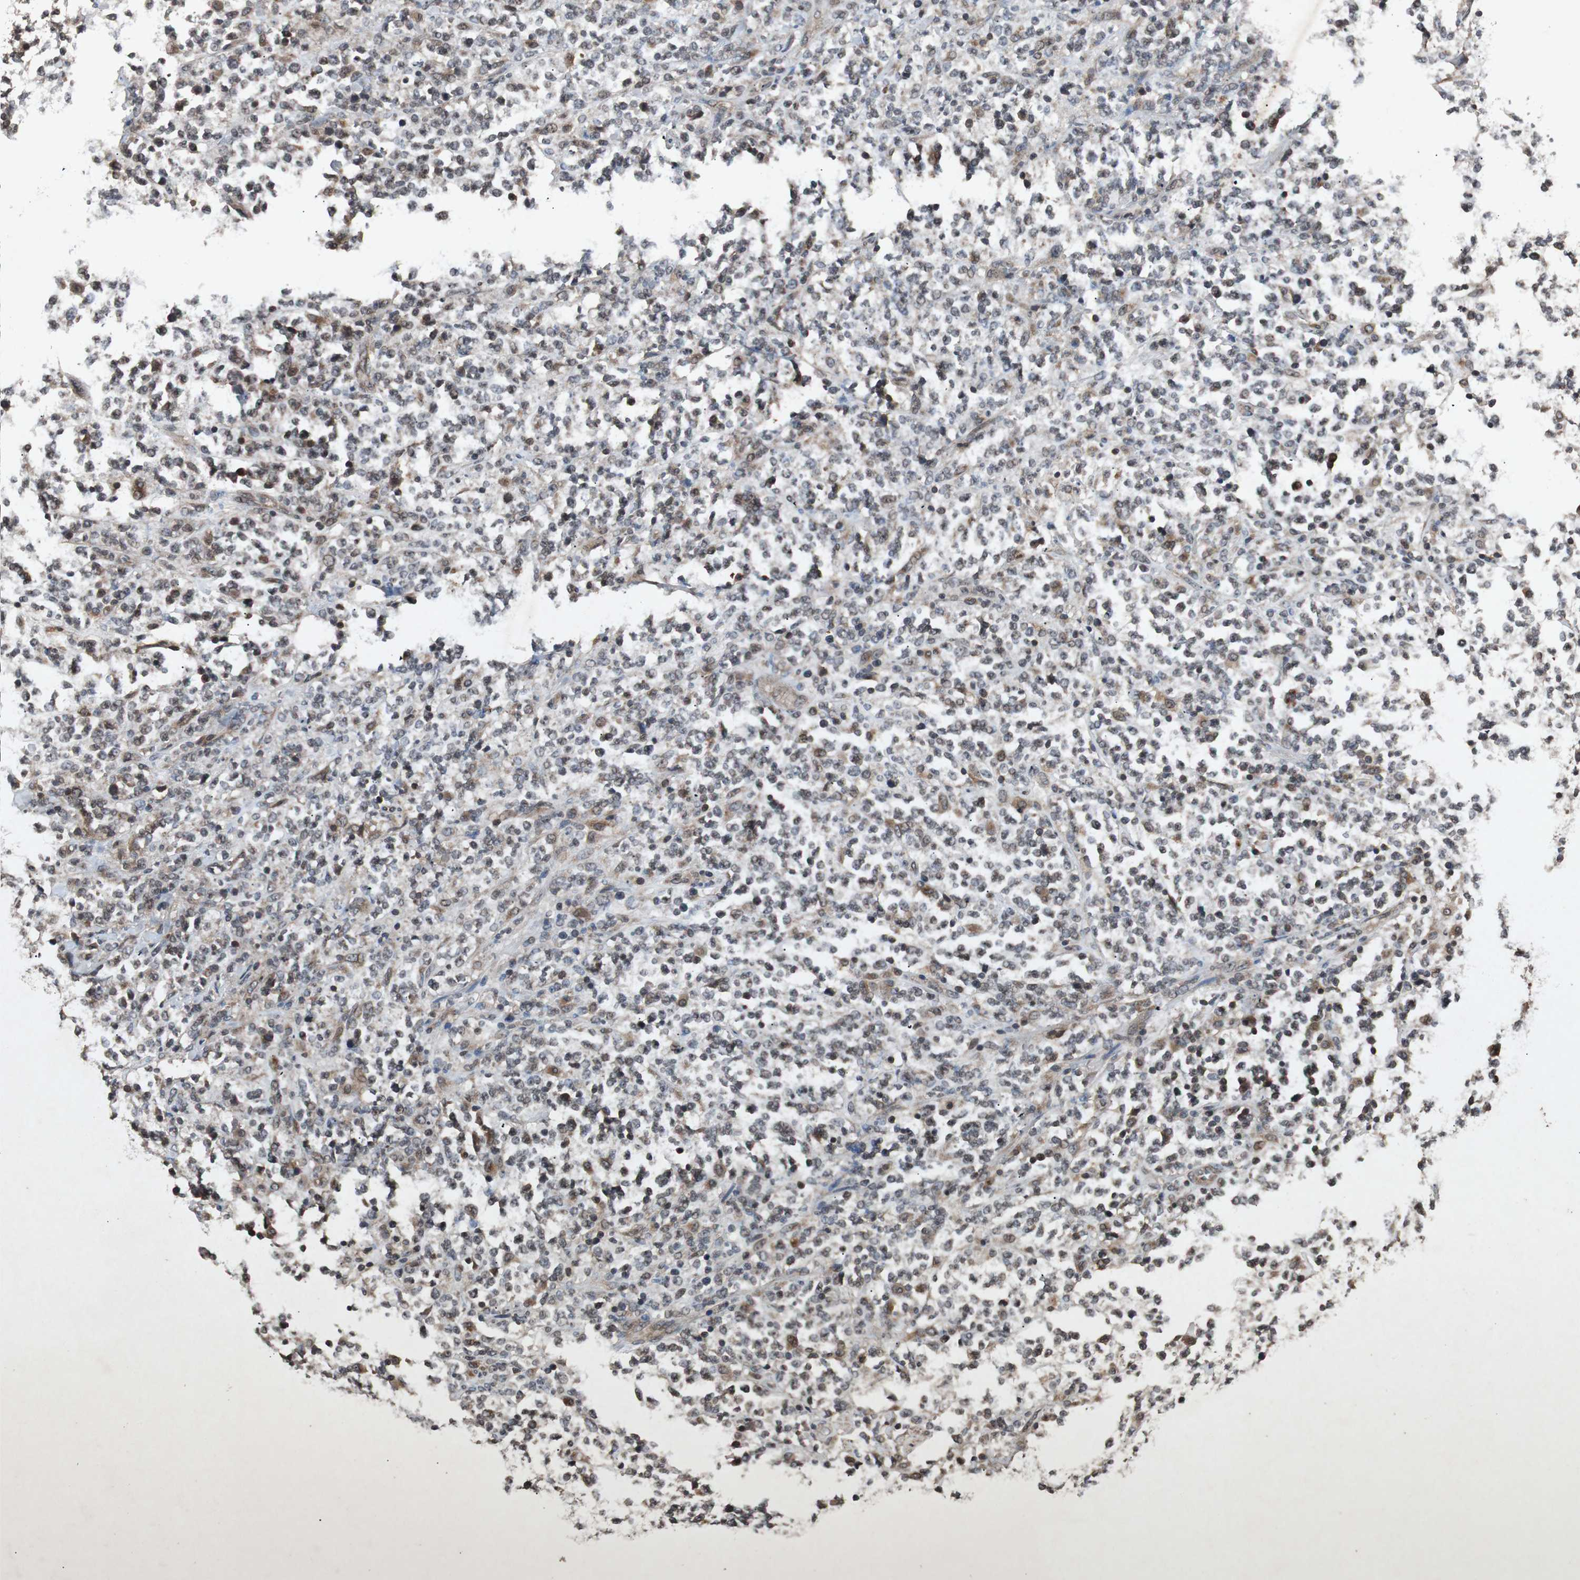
{"staining": {"intensity": "moderate", "quantity": "<25%", "location": "cytoplasmic/membranous"}, "tissue": "lymphoma", "cell_type": "Tumor cells", "image_type": "cancer", "snomed": [{"axis": "morphology", "description": "Malignant lymphoma, non-Hodgkin's type, High grade"}, {"axis": "topography", "description": "Soft tissue"}], "caption": "A micrograph showing moderate cytoplasmic/membranous positivity in about <25% of tumor cells in malignant lymphoma, non-Hodgkin's type (high-grade), as visualized by brown immunohistochemical staining.", "gene": "SLIT2", "patient": {"sex": "male", "age": 18}}